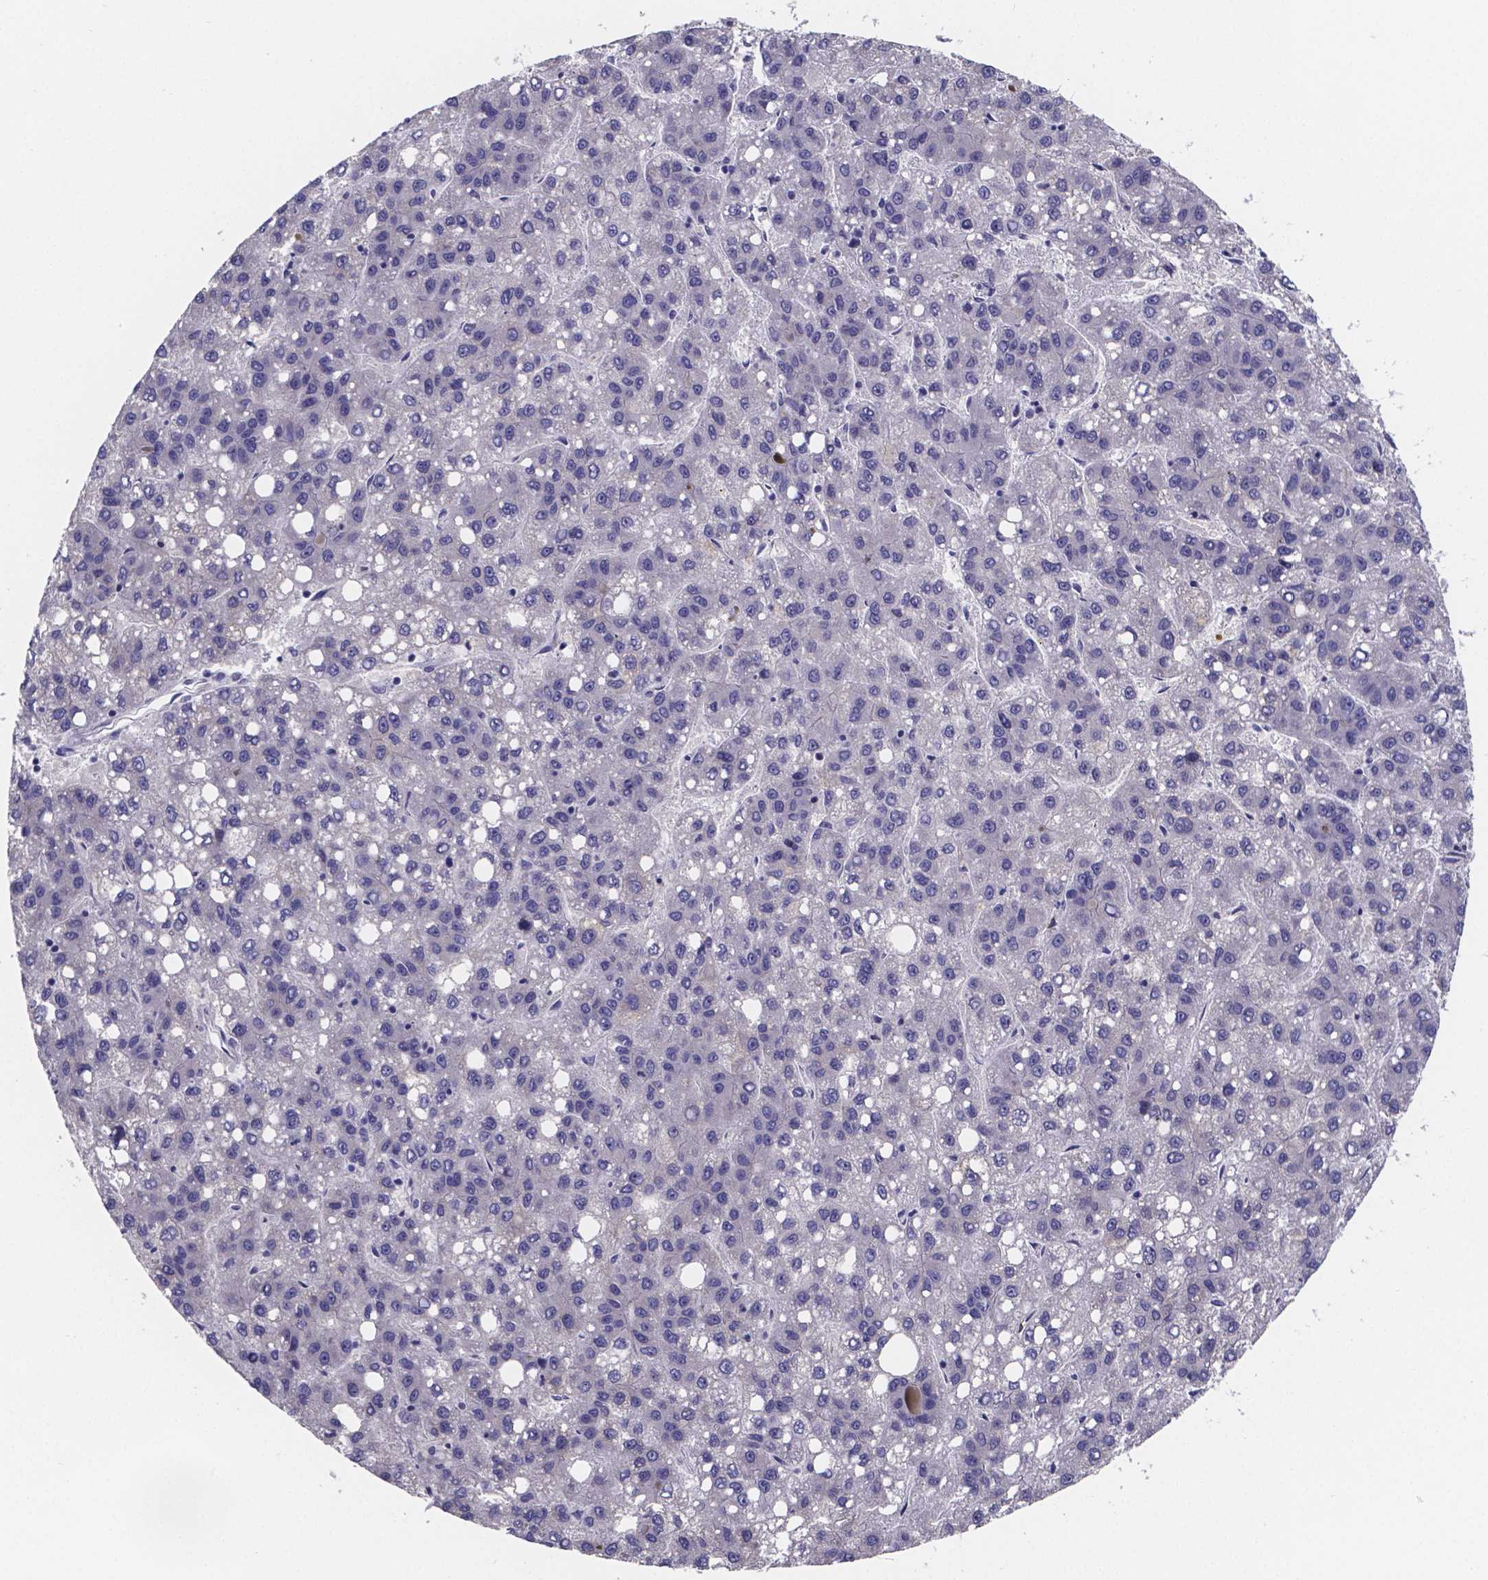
{"staining": {"intensity": "negative", "quantity": "none", "location": "none"}, "tissue": "liver cancer", "cell_type": "Tumor cells", "image_type": "cancer", "snomed": [{"axis": "morphology", "description": "Carcinoma, Hepatocellular, NOS"}, {"axis": "topography", "description": "Liver"}], "caption": "DAB (3,3'-diaminobenzidine) immunohistochemical staining of liver cancer exhibits no significant staining in tumor cells. (DAB (3,3'-diaminobenzidine) immunohistochemistry (IHC), high magnification).", "gene": "GABRA3", "patient": {"sex": "female", "age": 82}}